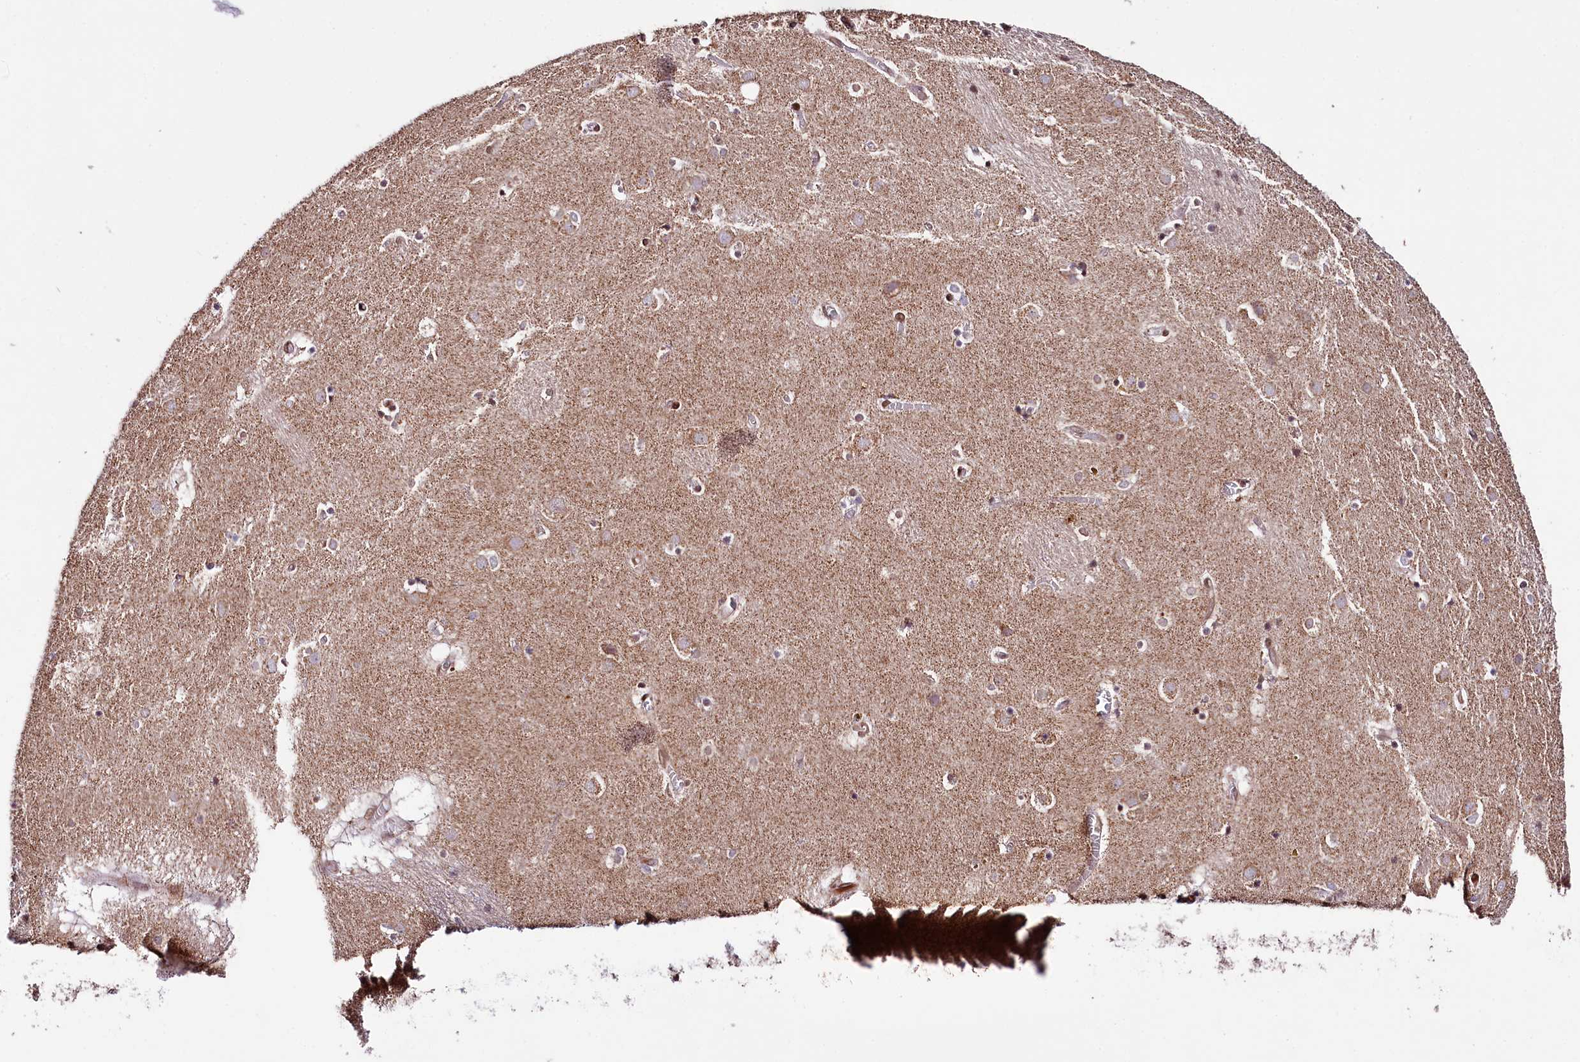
{"staining": {"intensity": "weak", "quantity": "<25%", "location": "cytoplasmic/membranous"}, "tissue": "caudate", "cell_type": "Glial cells", "image_type": "normal", "snomed": [{"axis": "morphology", "description": "Normal tissue, NOS"}, {"axis": "topography", "description": "Lateral ventricle wall"}], "caption": "Immunohistochemical staining of unremarkable human caudate exhibits no significant positivity in glial cells. (Brightfield microscopy of DAB (3,3'-diaminobenzidine) immunohistochemistry at high magnification).", "gene": "ZNF226", "patient": {"sex": "male", "age": 70}}